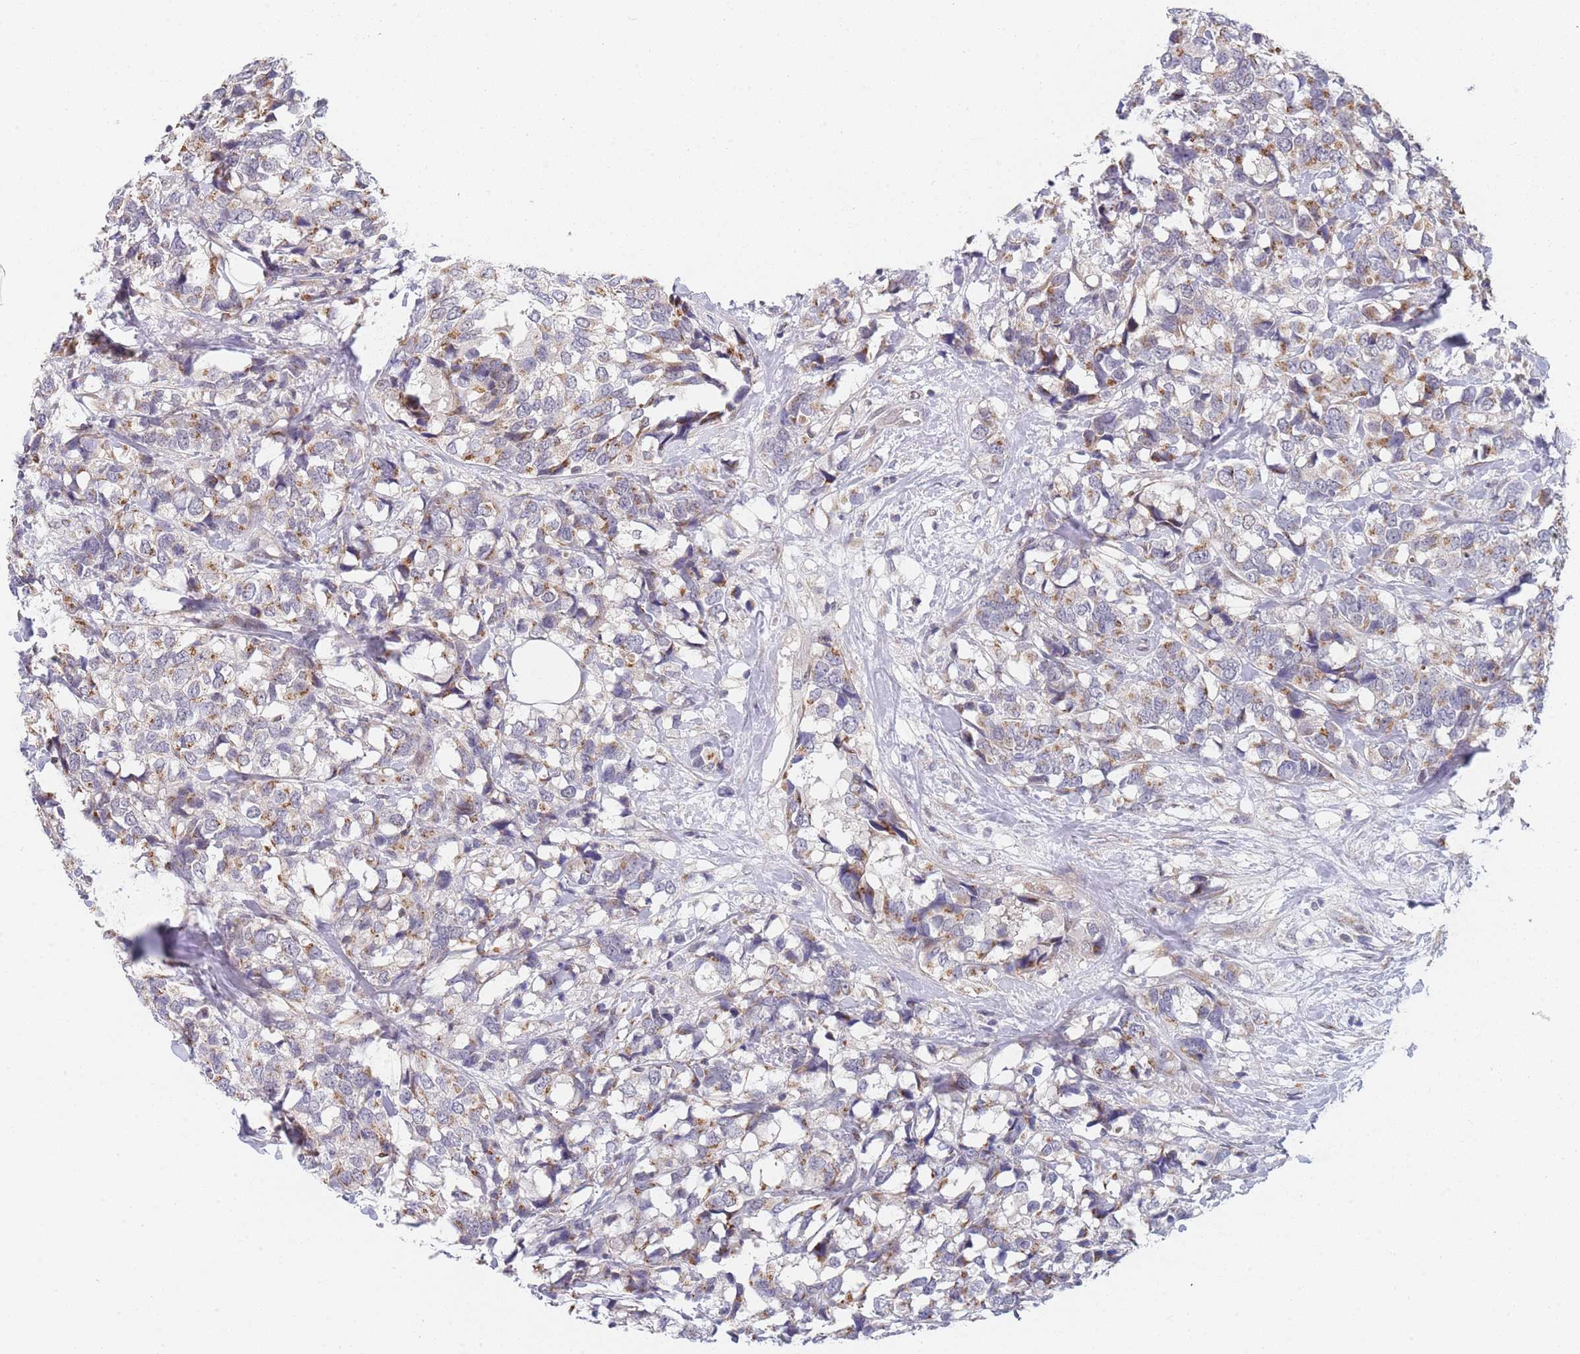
{"staining": {"intensity": "weak", "quantity": "25%-75%", "location": "cytoplasmic/membranous"}, "tissue": "breast cancer", "cell_type": "Tumor cells", "image_type": "cancer", "snomed": [{"axis": "morphology", "description": "Lobular carcinoma"}, {"axis": "topography", "description": "Breast"}], "caption": "IHC of human lobular carcinoma (breast) shows low levels of weak cytoplasmic/membranous staining in approximately 25%-75% of tumor cells.", "gene": "B4GALT4", "patient": {"sex": "female", "age": 59}}